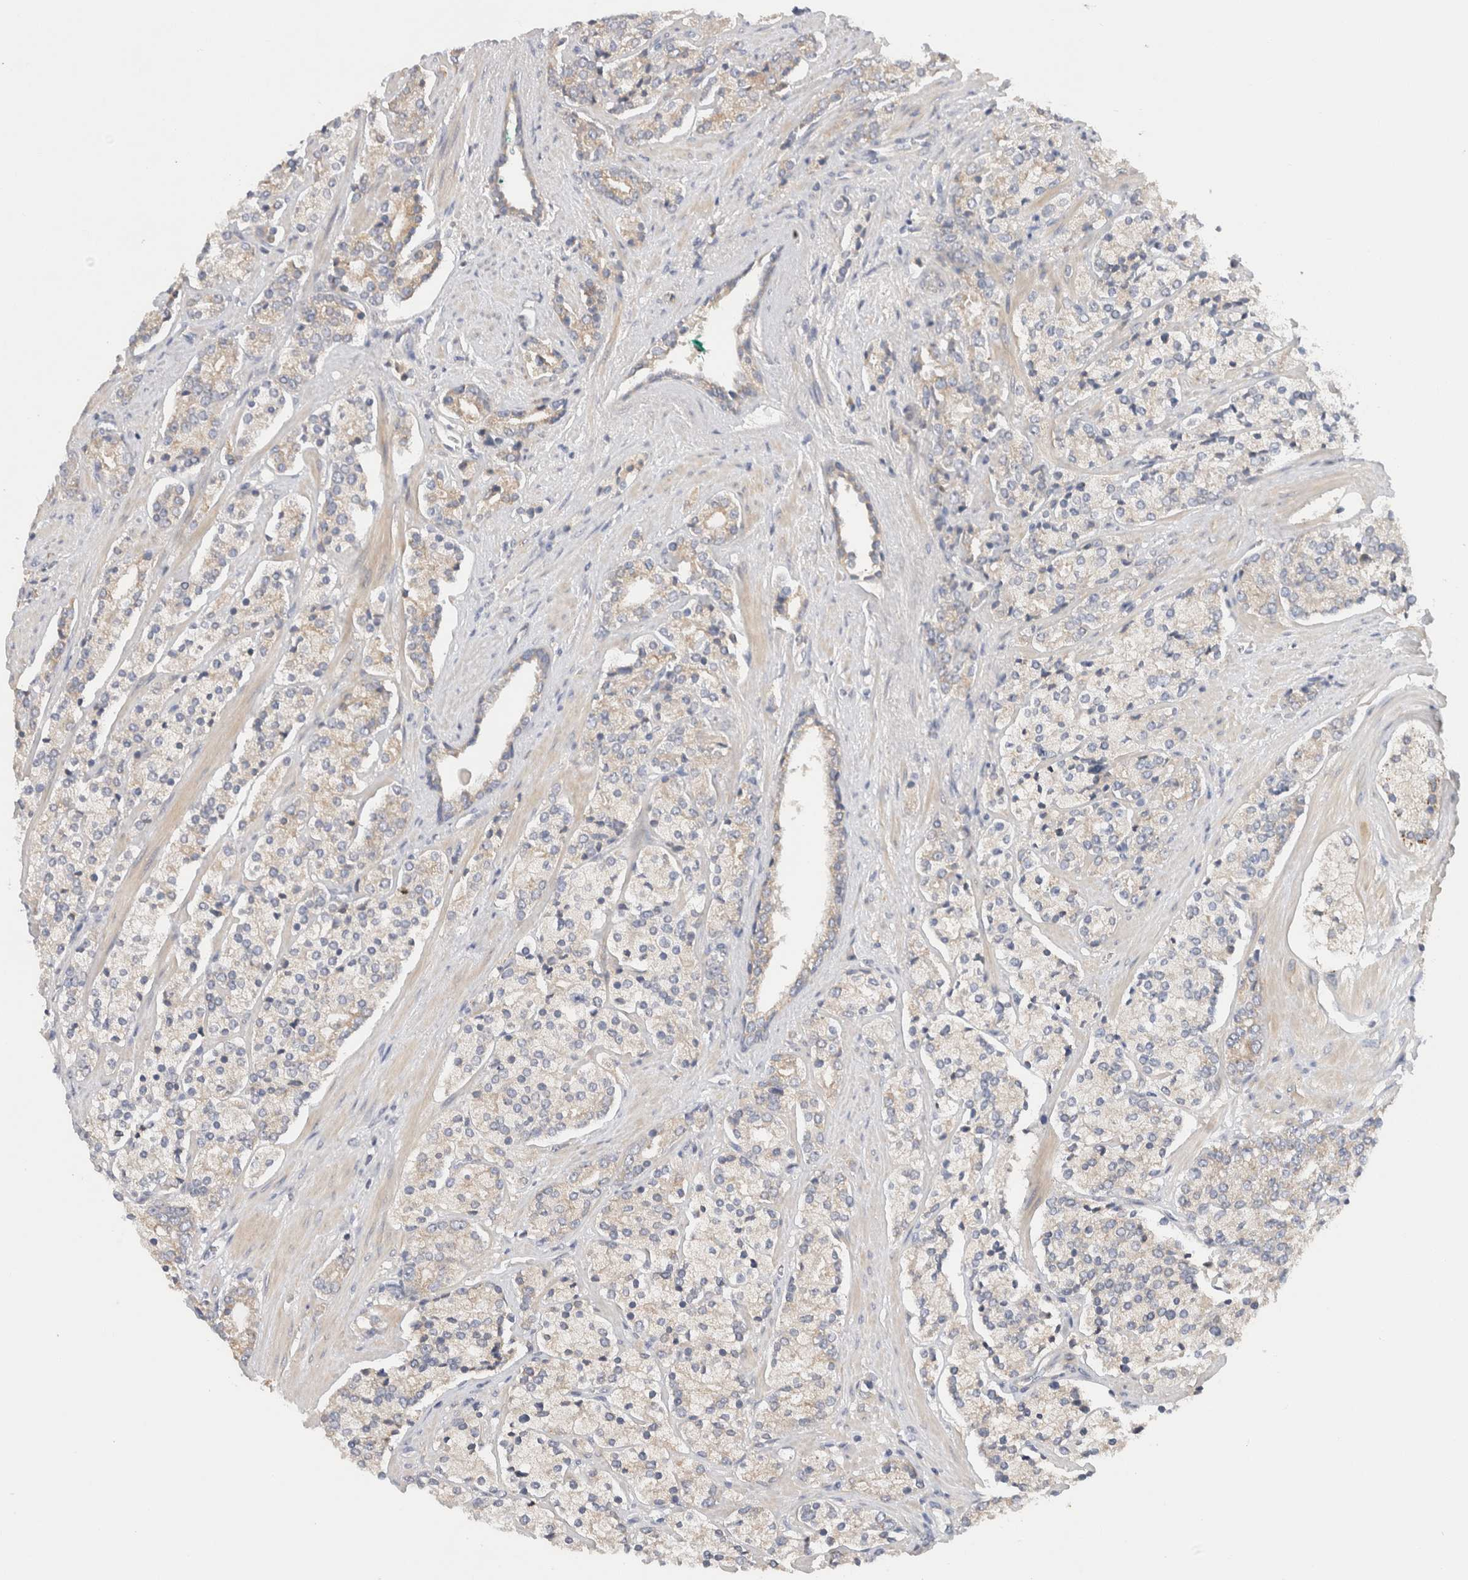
{"staining": {"intensity": "weak", "quantity": "25%-75%", "location": "cytoplasmic/membranous"}, "tissue": "prostate cancer", "cell_type": "Tumor cells", "image_type": "cancer", "snomed": [{"axis": "morphology", "description": "Adenocarcinoma, High grade"}, {"axis": "topography", "description": "Prostate"}], "caption": "This micrograph displays immunohistochemistry (IHC) staining of human prostate cancer (high-grade adenocarcinoma), with low weak cytoplasmic/membranous staining in about 25%-75% of tumor cells.", "gene": "SGK3", "patient": {"sex": "male", "age": 71}}